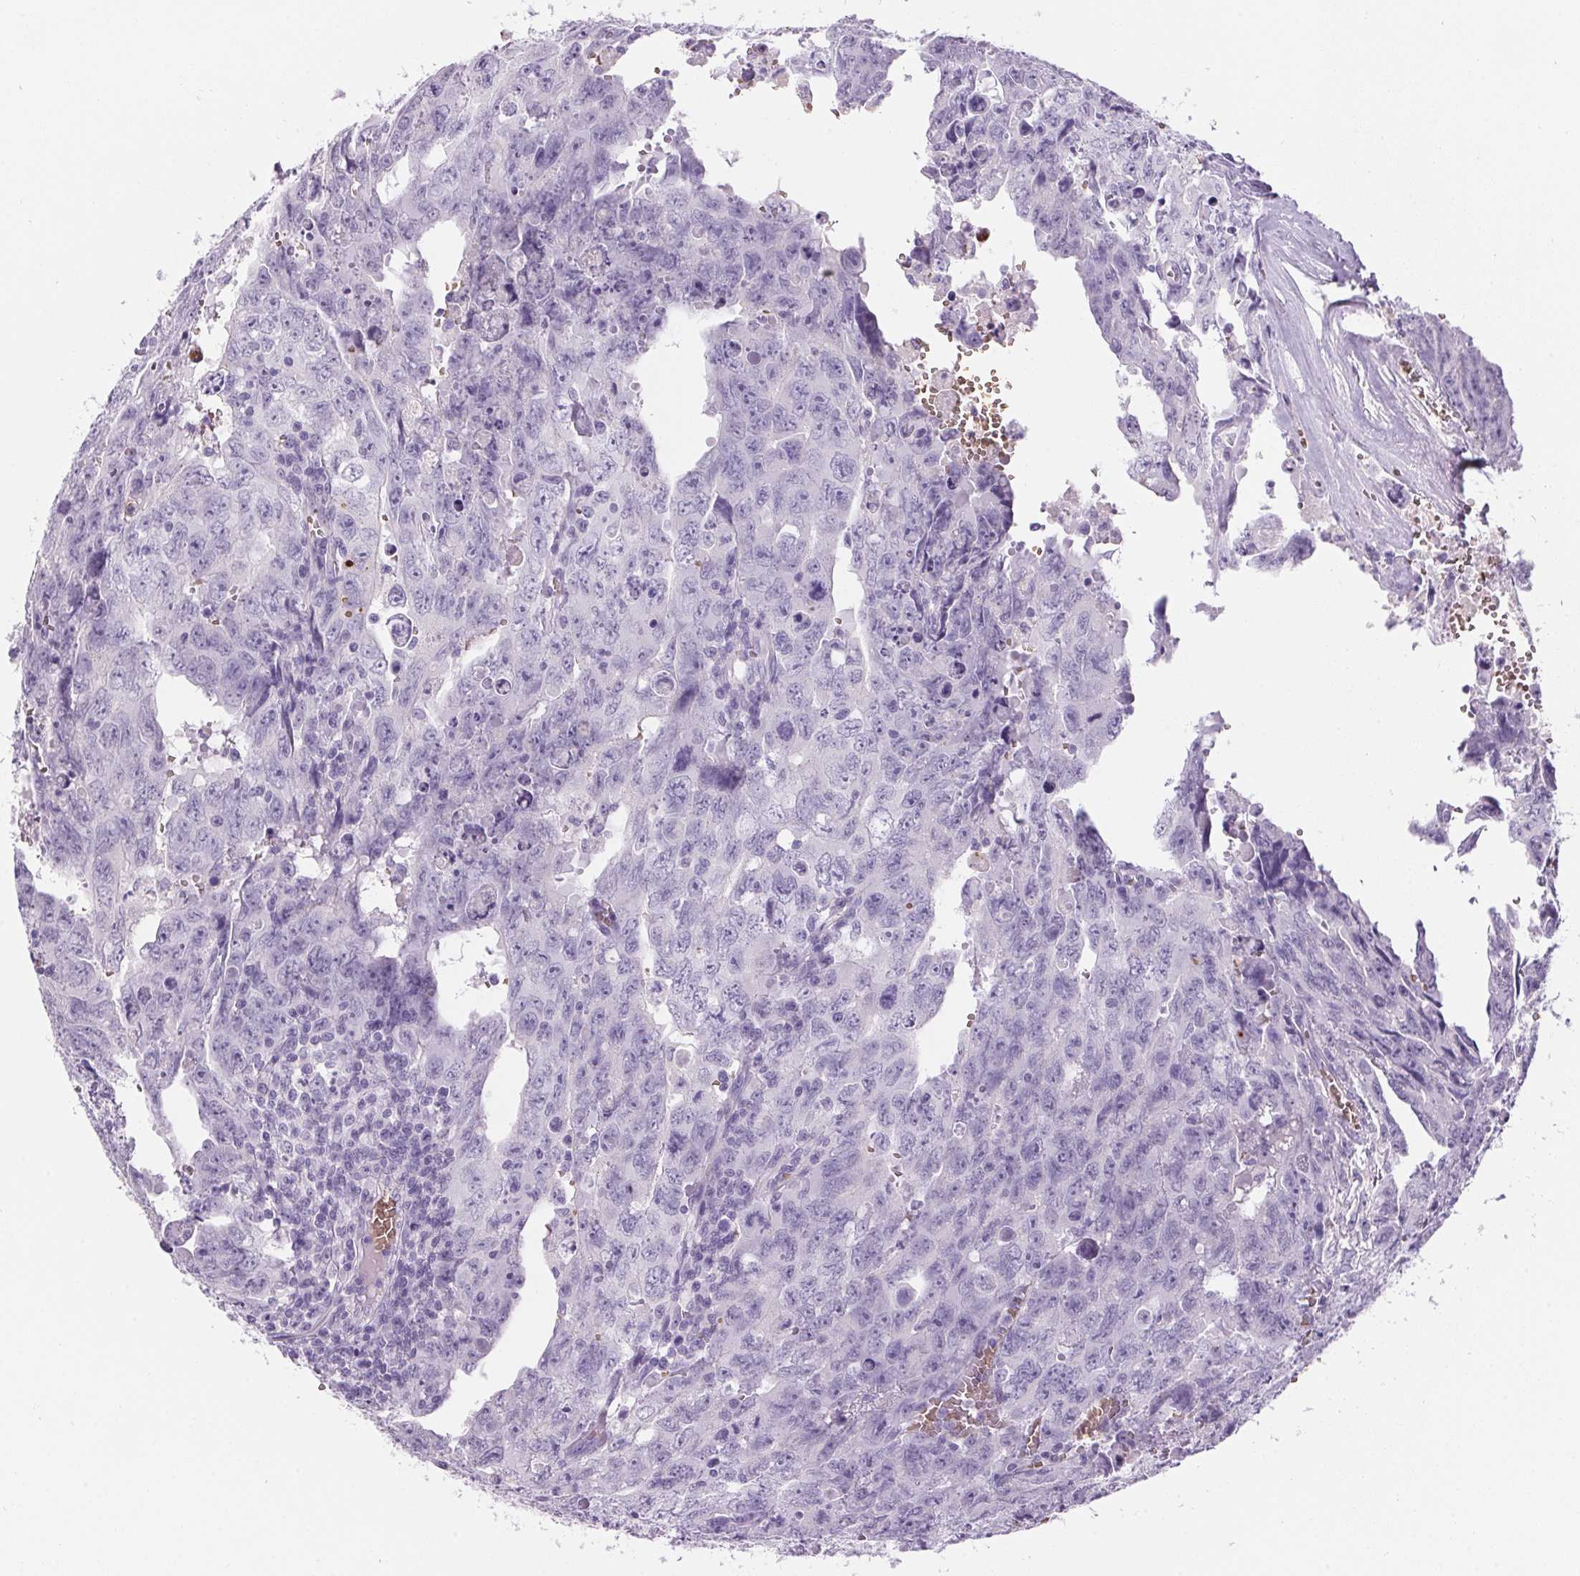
{"staining": {"intensity": "negative", "quantity": "none", "location": "none"}, "tissue": "testis cancer", "cell_type": "Tumor cells", "image_type": "cancer", "snomed": [{"axis": "morphology", "description": "Carcinoma, Embryonal, NOS"}, {"axis": "topography", "description": "Testis"}], "caption": "High magnification brightfield microscopy of testis embryonal carcinoma stained with DAB (brown) and counterstained with hematoxylin (blue): tumor cells show no significant expression.", "gene": "HBQ1", "patient": {"sex": "male", "age": 24}}